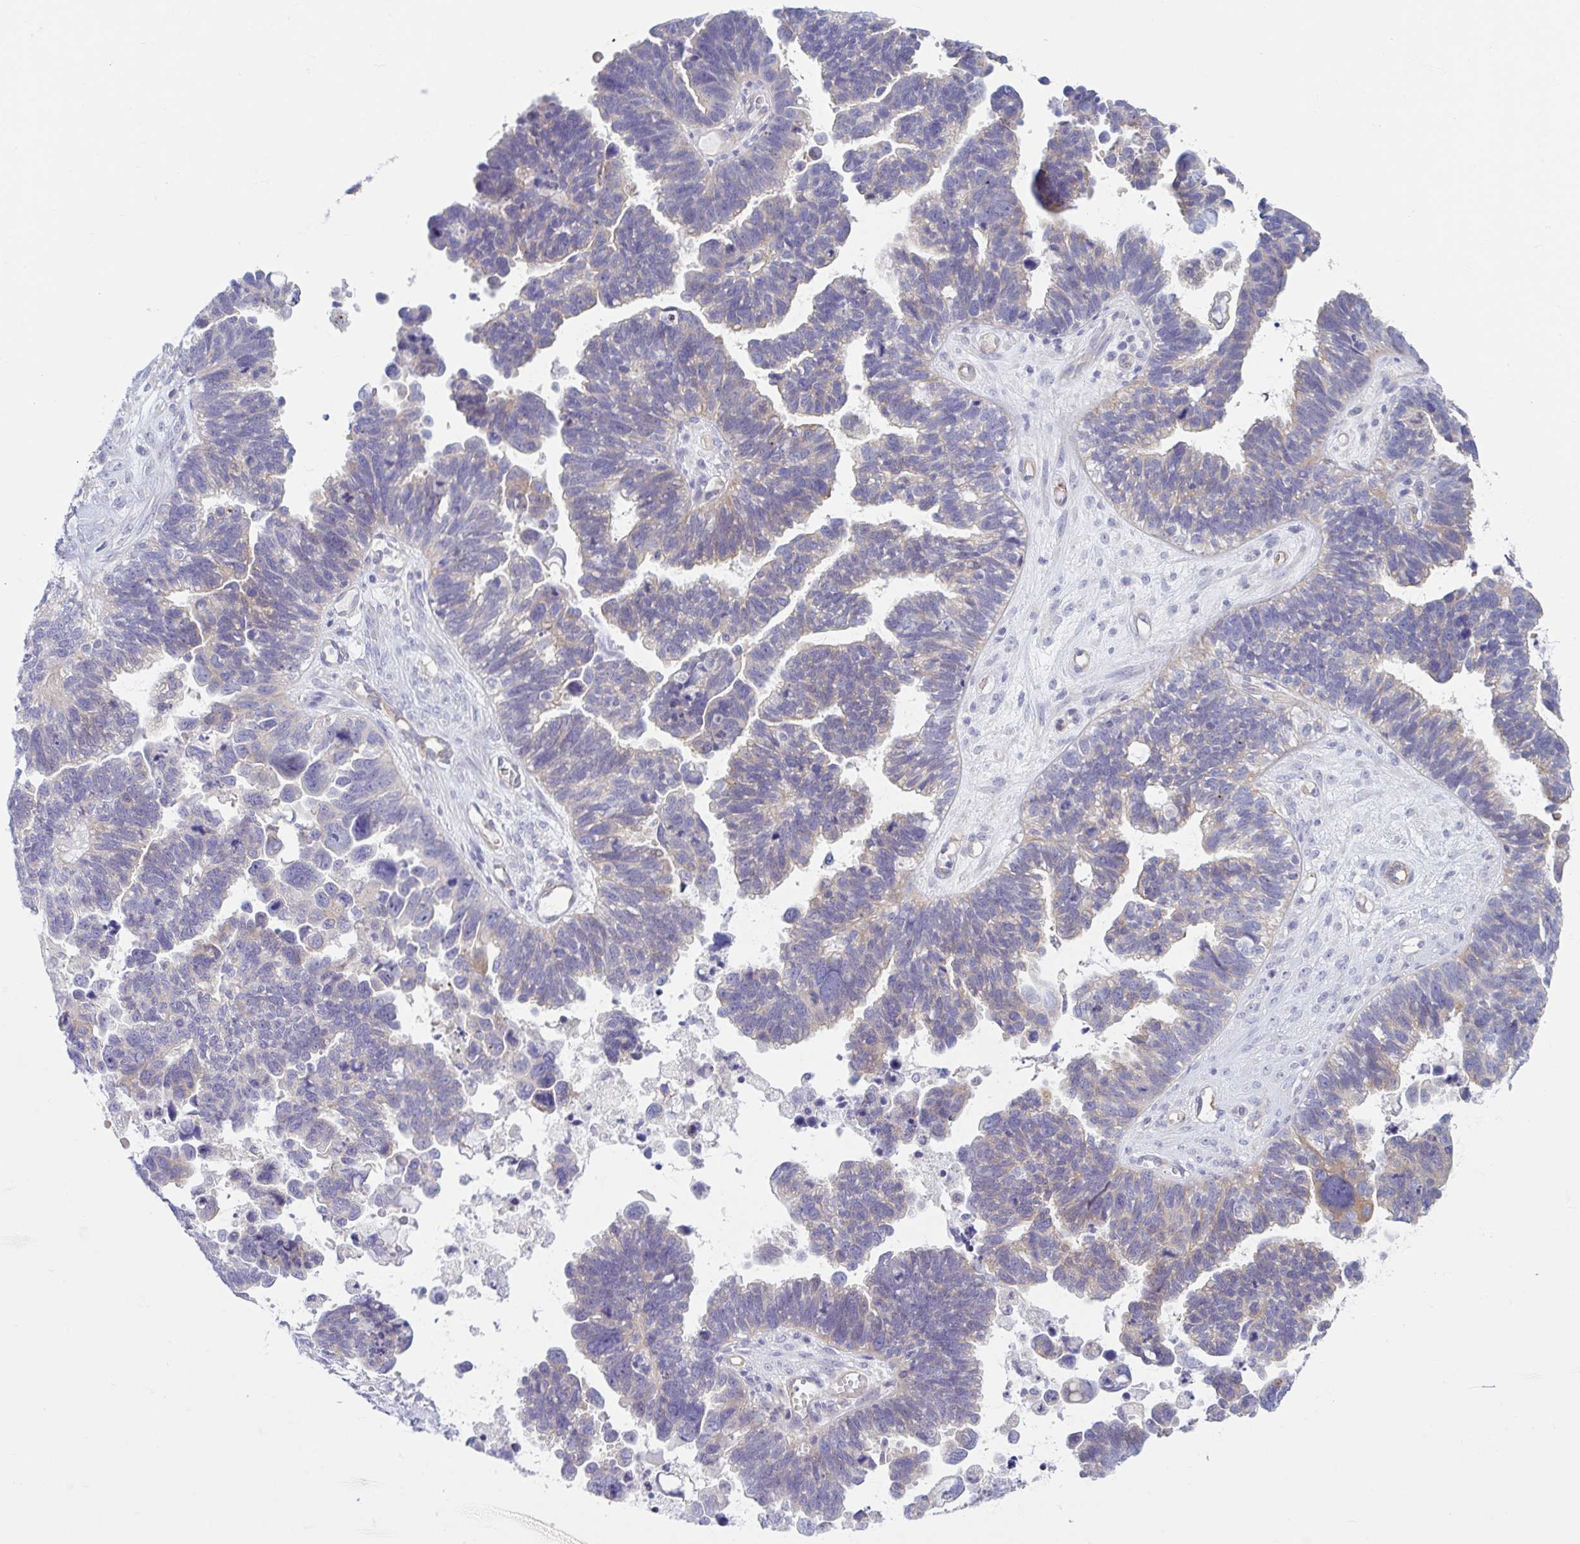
{"staining": {"intensity": "weak", "quantity": "25%-75%", "location": "cytoplasmic/membranous"}, "tissue": "ovarian cancer", "cell_type": "Tumor cells", "image_type": "cancer", "snomed": [{"axis": "morphology", "description": "Cystadenocarcinoma, serous, NOS"}, {"axis": "topography", "description": "Ovary"}], "caption": "Immunohistochemistry micrograph of serous cystadenocarcinoma (ovarian) stained for a protein (brown), which displays low levels of weak cytoplasmic/membranous positivity in about 25%-75% of tumor cells.", "gene": "TNNI2", "patient": {"sex": "female", "age": 60}}